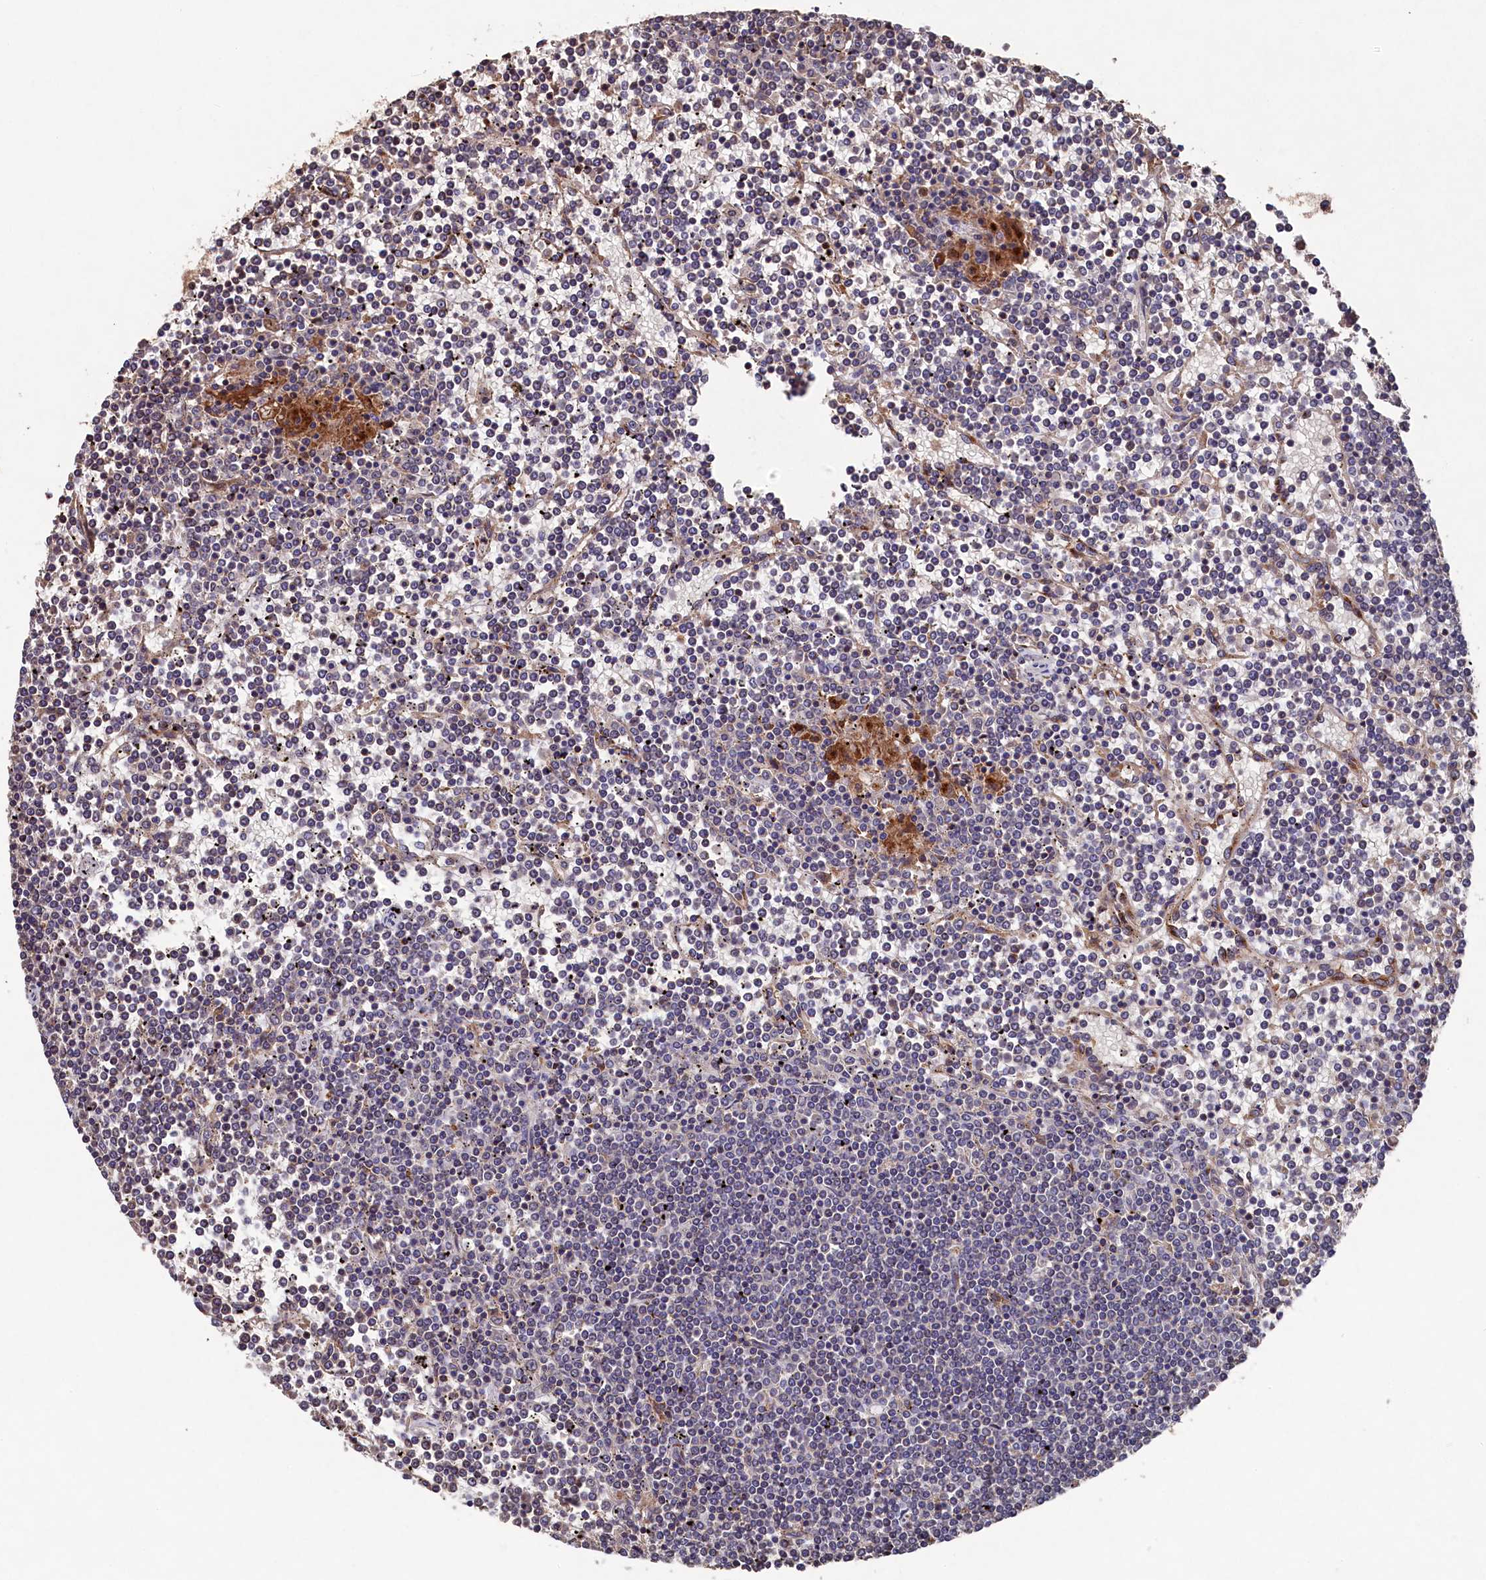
{"staining": {"intensity": "negative", "quantity": "none", "location": "none"}, "tissue": "lymphoma", "cell_type": "Tumor cells", "image_type": "cancer", "snomed": [{"axis": "morphology", "description": "Malignant lymphoma, non-Hodgkin's type, Low grade"}, {"axis": "topography", "description": "Spleen"}], "caption": "Lymphoma was stained to show a protein in brown. There is no significant staining in tumor cells.", "gene": "NAA60", "patient": {"sex": "female", "age": 19}}